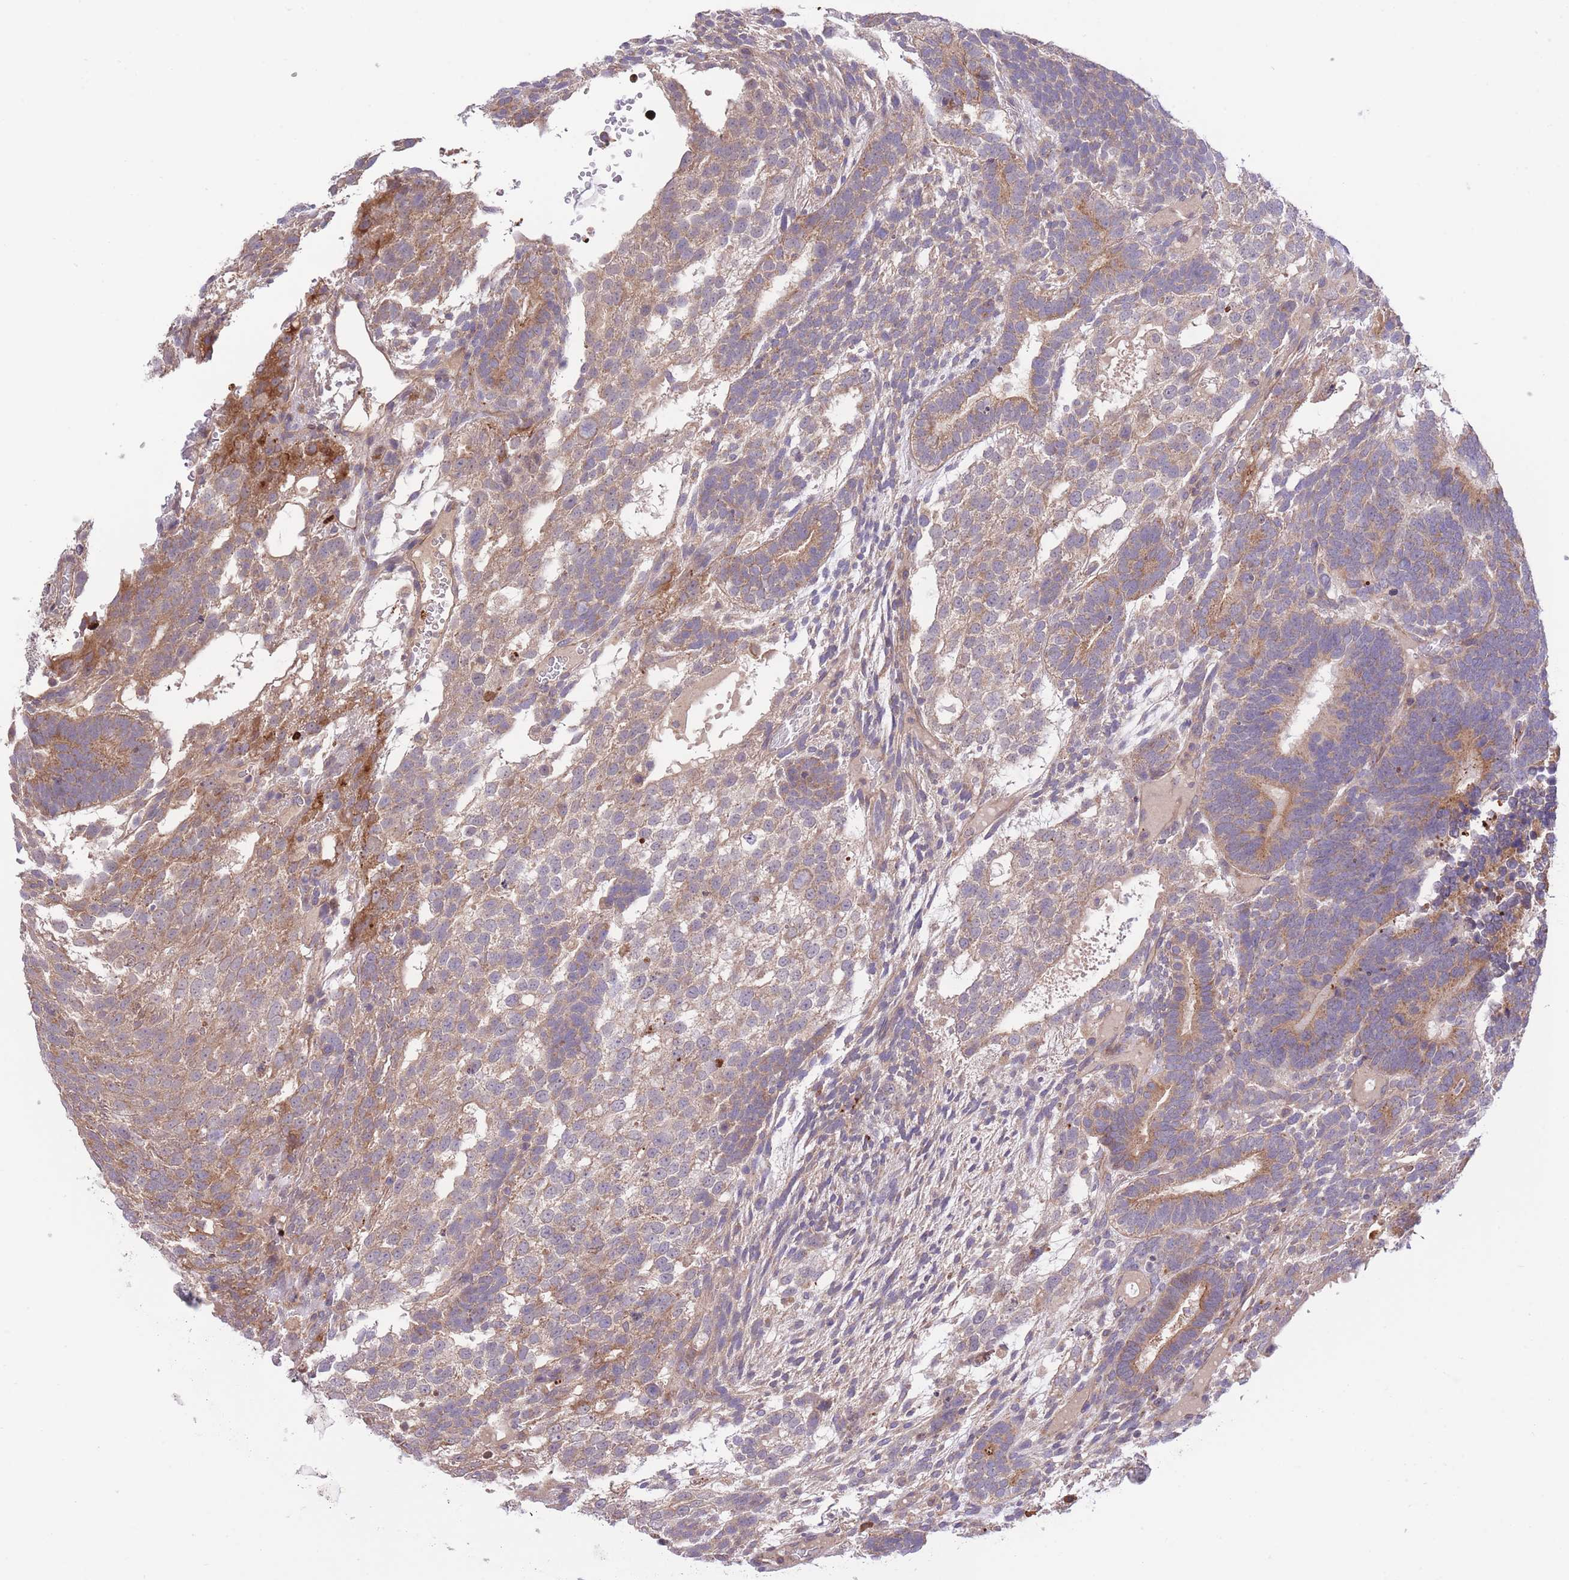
{"staining": {"intensity": "moderate", "quantity": ">75%", "location": "cytoplasmic/membranous"}, "tissue": "testis cancer", "cell_type": "Tumor cells", "image_type": "cancer", "snomed": [{"axis": "morphology", "description": "Carcinoma, Embryonal, NOS"}, {"axis": "topography", "description": "Testis"}], "caption": "This is a photomicrograph of immunohistochemistry (IHC) staining of testis embryonal carcinoma, which shows moderate expression in the cytoplasmic/membranous of tumor cells.", "gene": "ATP13A2", "patient": {"sex": "male", "age": 23}}